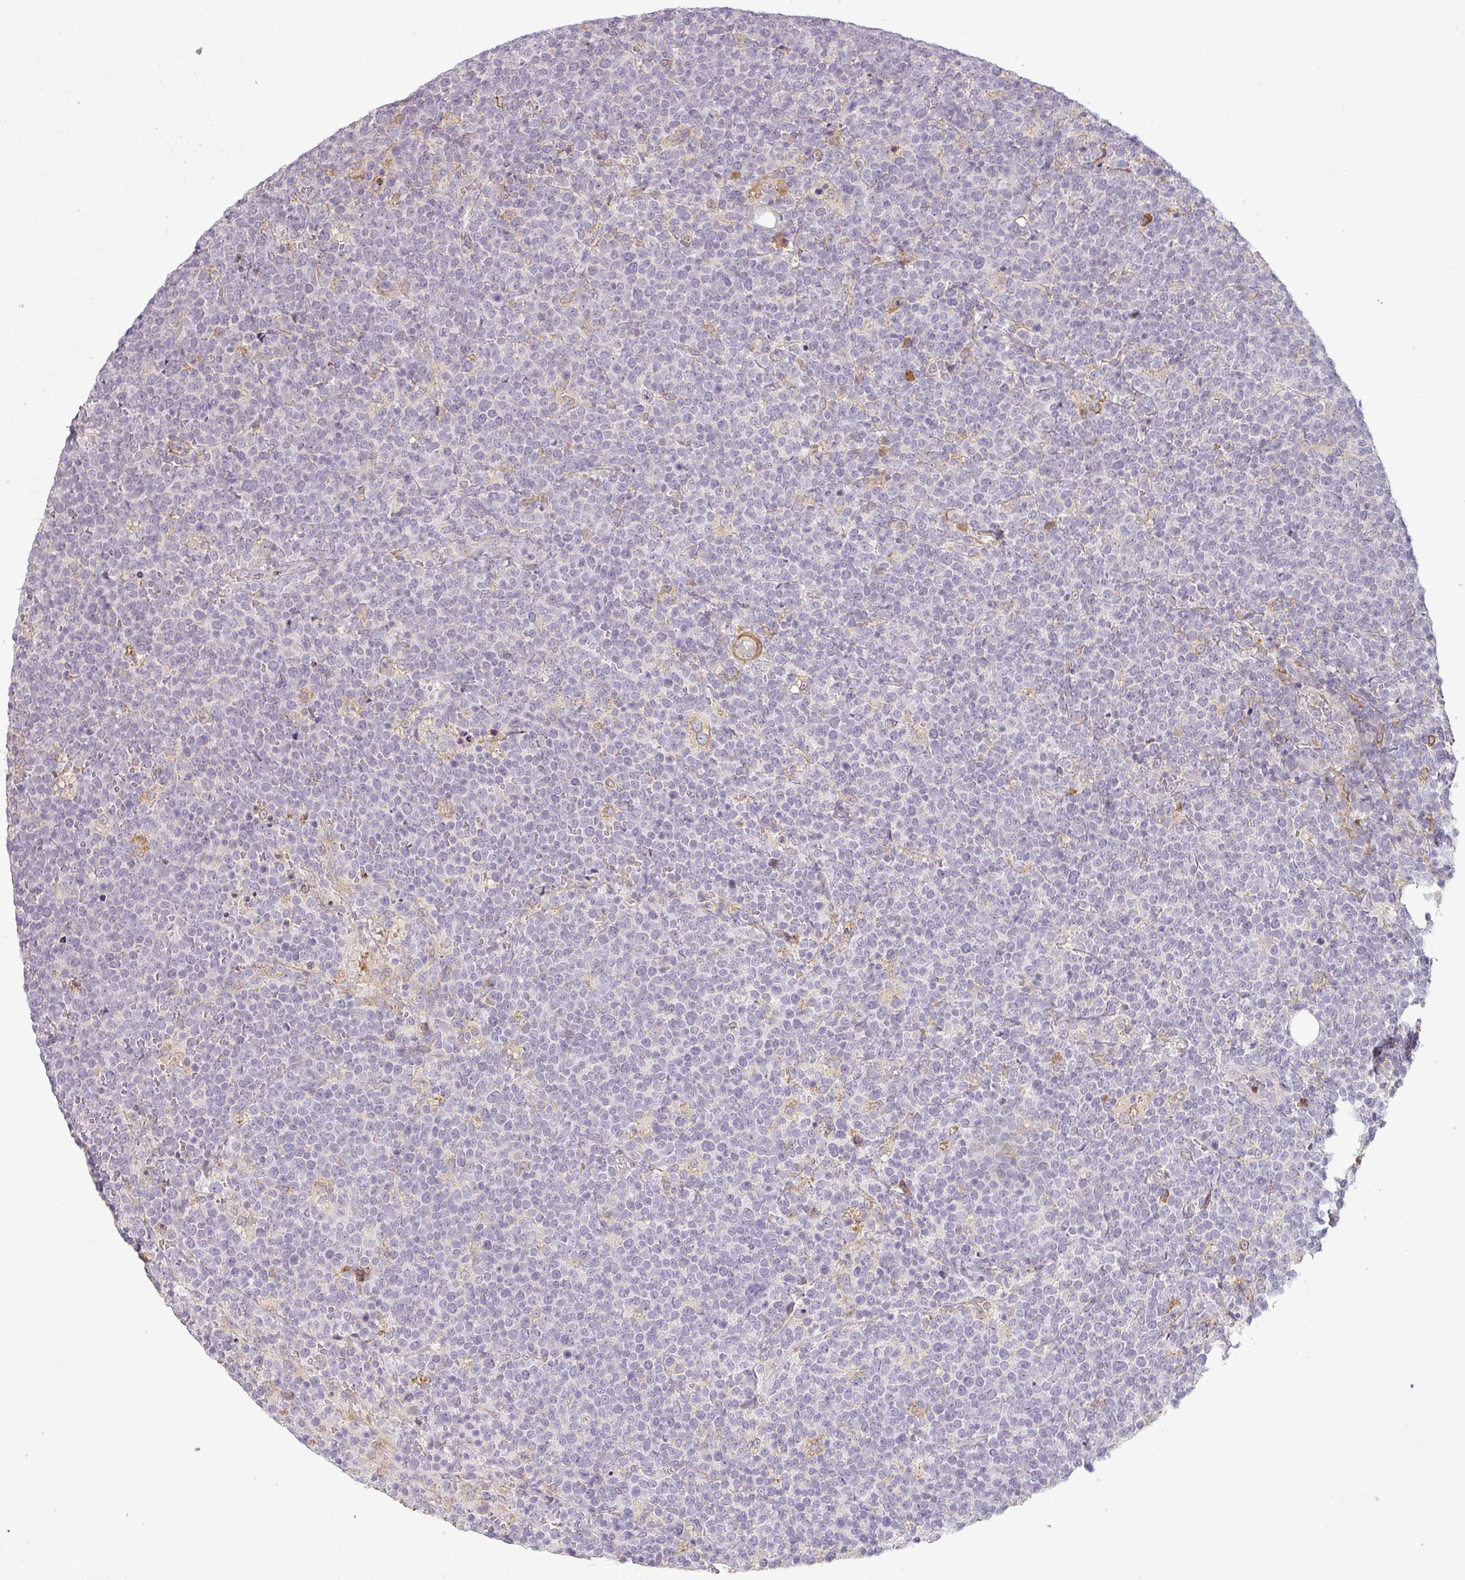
{"staining": {"intensity": "negative", "quantity": "none", "location": "none"}, "tissue": "lymphoma", "cell_type": "Tumor cells", "image_type": "cancer", "snomed": [{"axis": "morphology", "description": "Malignant lymphoma, non-Hodgkin's type, High grade"}, {"axis": "topography", "description": "Lymph node"}], "caption": "Malignant lymphoma, non-Hodgkin's type (high-grade) stained for a protein using immunohistochemistry demonstrates no staining tumor cells.", "gene": "CCDC144A", "patient": {"sex": "male", "age": 61}}